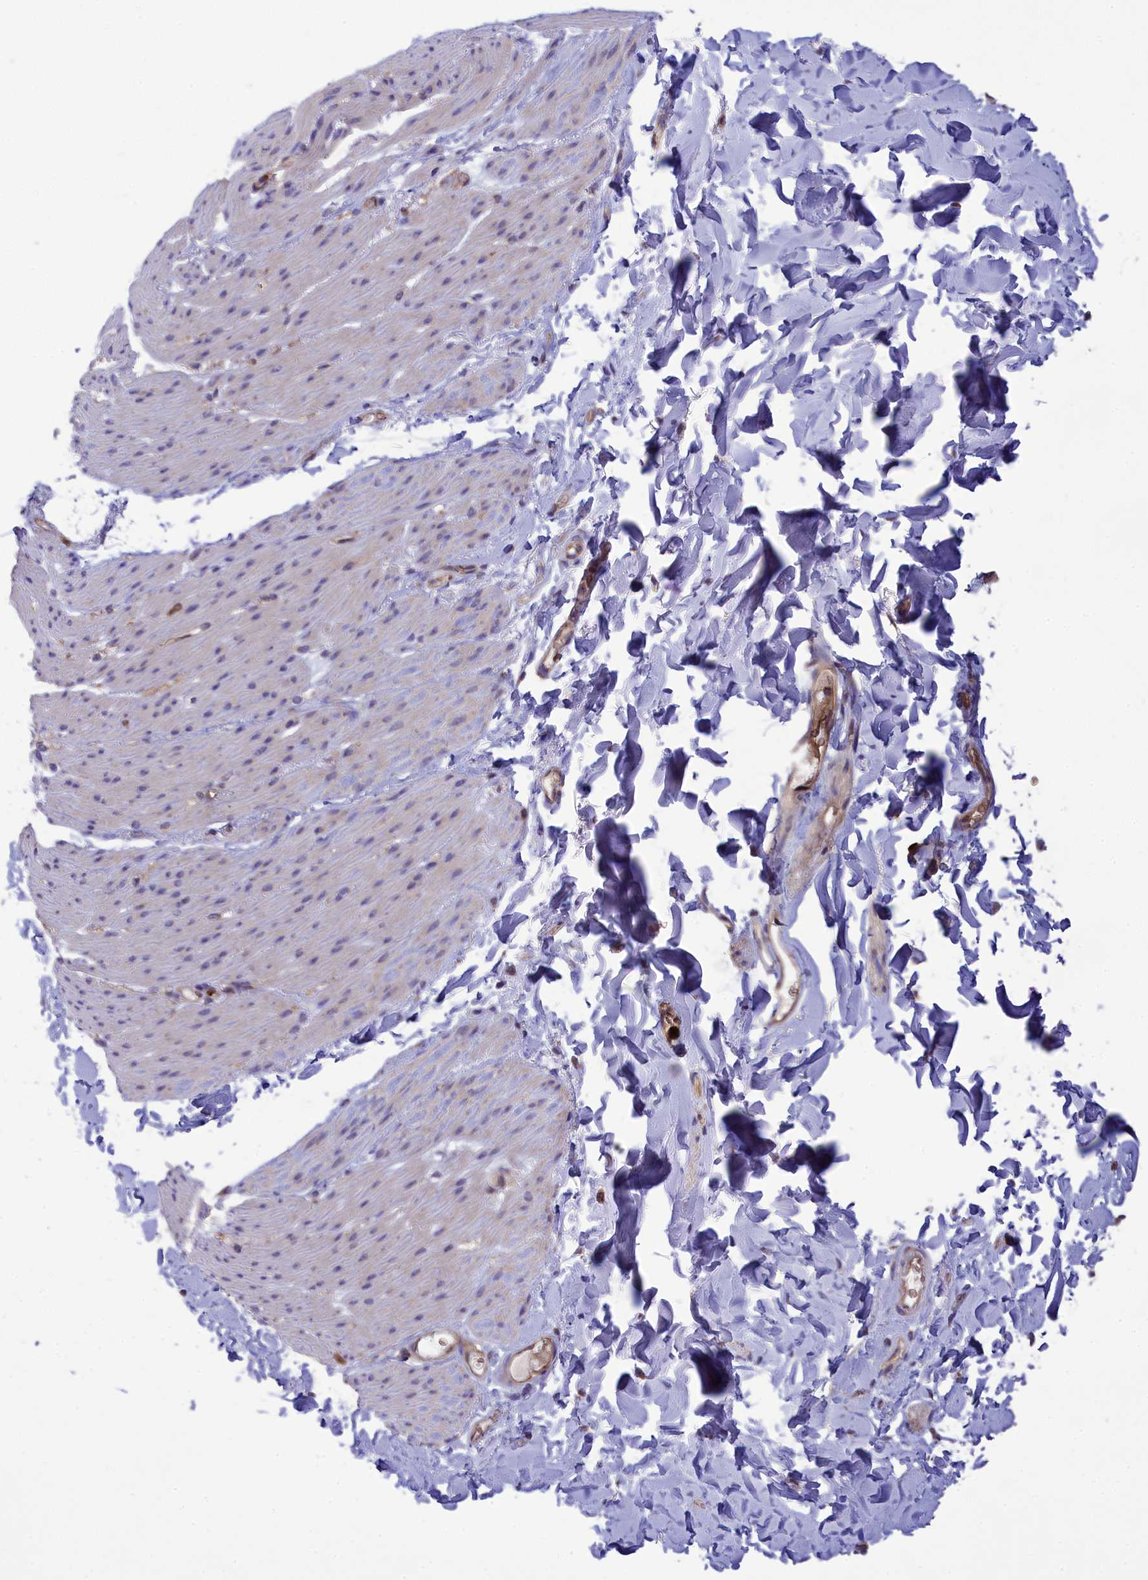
{"staining": {"intensity": "weak", "quantity": "<25%", "location": "cytoplasmic/membranous"}, "tissue": "smooth muscle", "cell_type": "Smooth muscle cells", "image_type": "normal", "snomed": [{"axis": "morphology", "description": "Normal tissue, NOS"}, {"axis": "topography", "description": "Colon"}, {"axis": "topography", "description": "Peripheral nerve tissue"}], "caption": "Smooth muscle stained for a protein using immunohistochemistry displays no expression smooth muscle cells.", "gene": "PKHD1L1", "patient": {"sex": "female", "age": 61}}